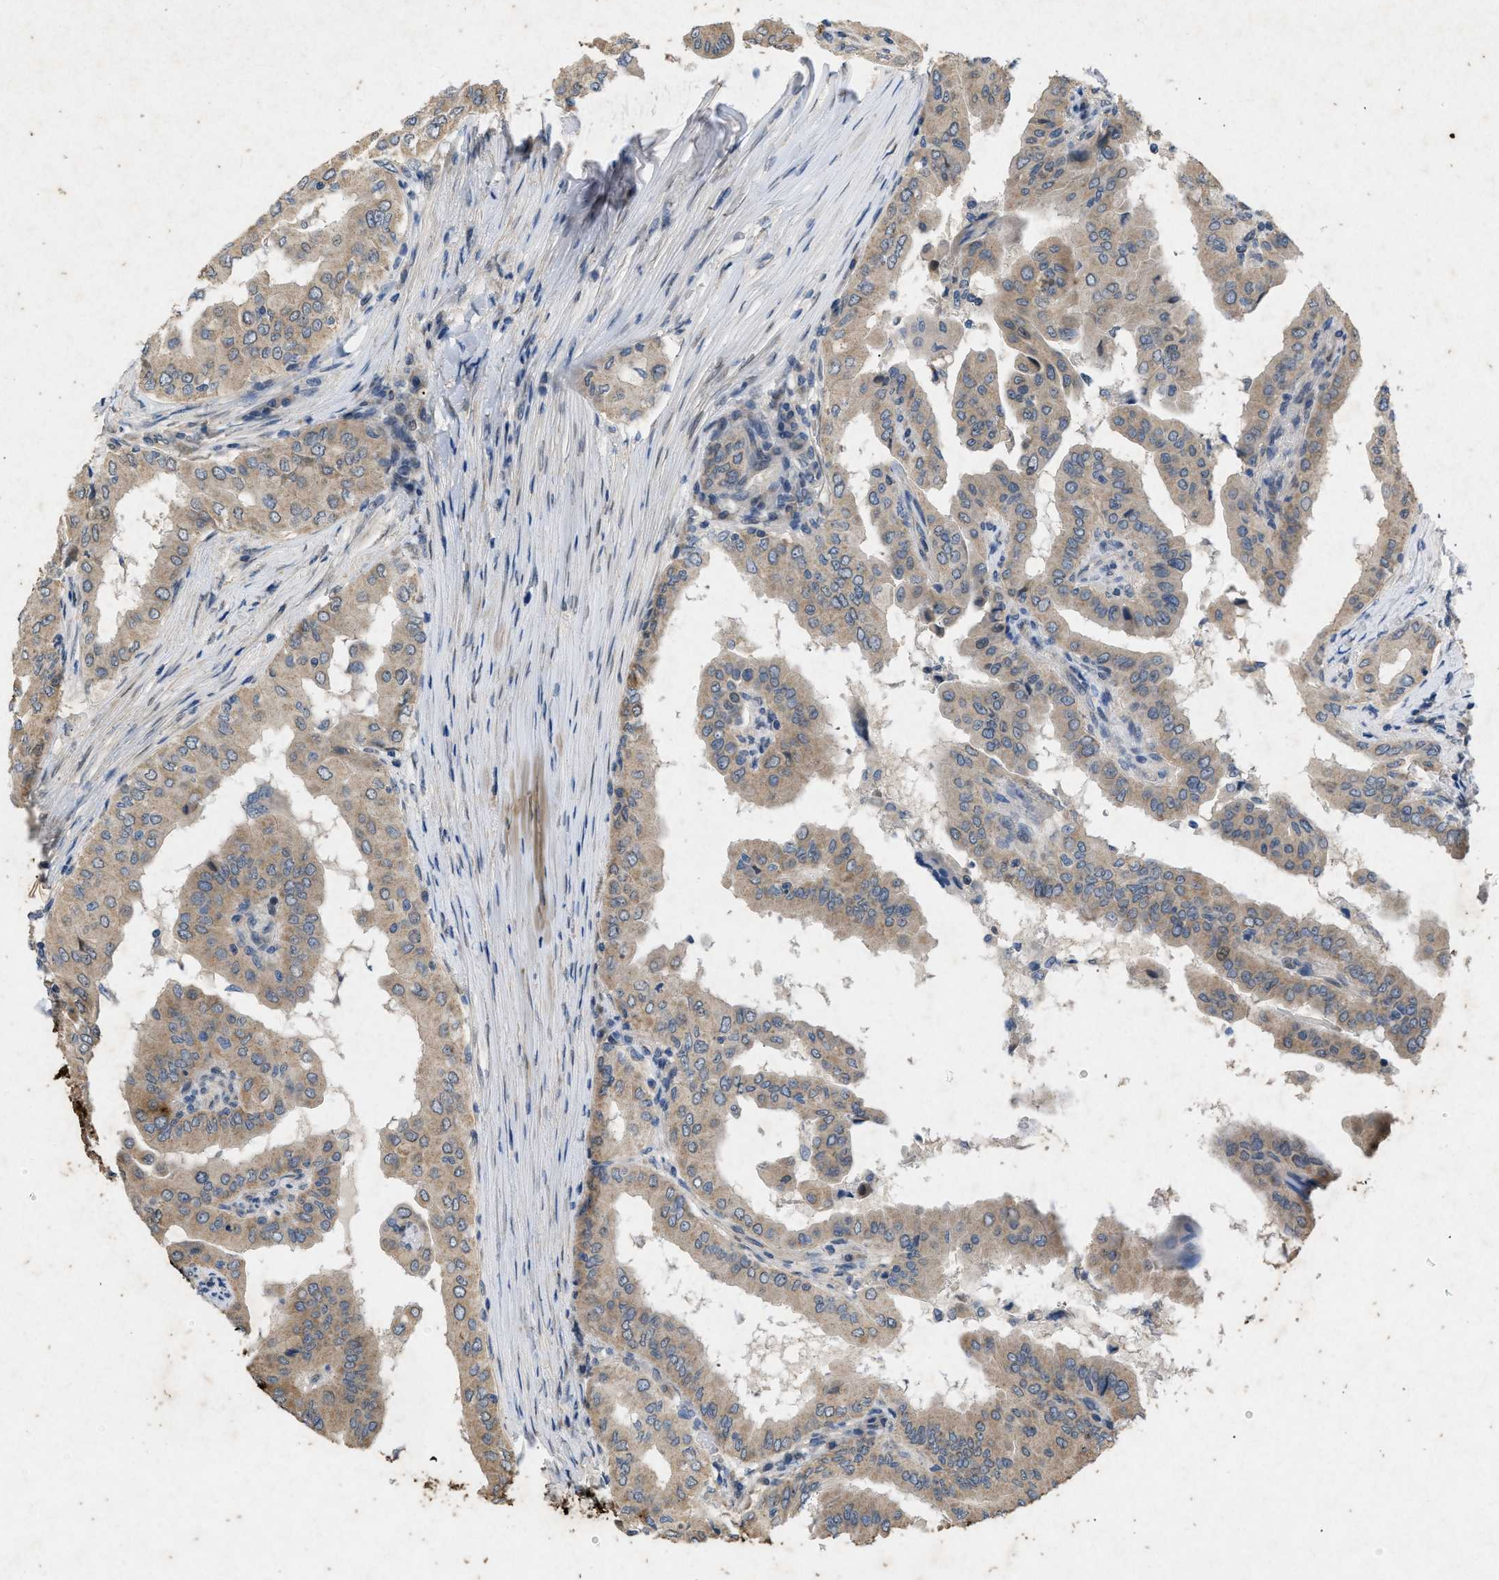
{"staining": {"intensity": "moderate", "quantity": ">75%", "location": "cytoplasmic/membranous"}, "tissue": "thyroid cancer", "cell_type": "Tumor cells", "image_type": "cancer", "snomed": [{"axis": "morphology", "description": "Papillary adenocarcinoma, NOS"}, {"axis": "topography", "description": "Thyroid gland"}], "caption": "Moderate cytoplasmic/membranous expression is present in approximately >75% of tumor cells in thyroid cancer (papillary adenocarcinoma).", "gene": "PRKG2", "patient": {"sex": "male", "age": 33}}